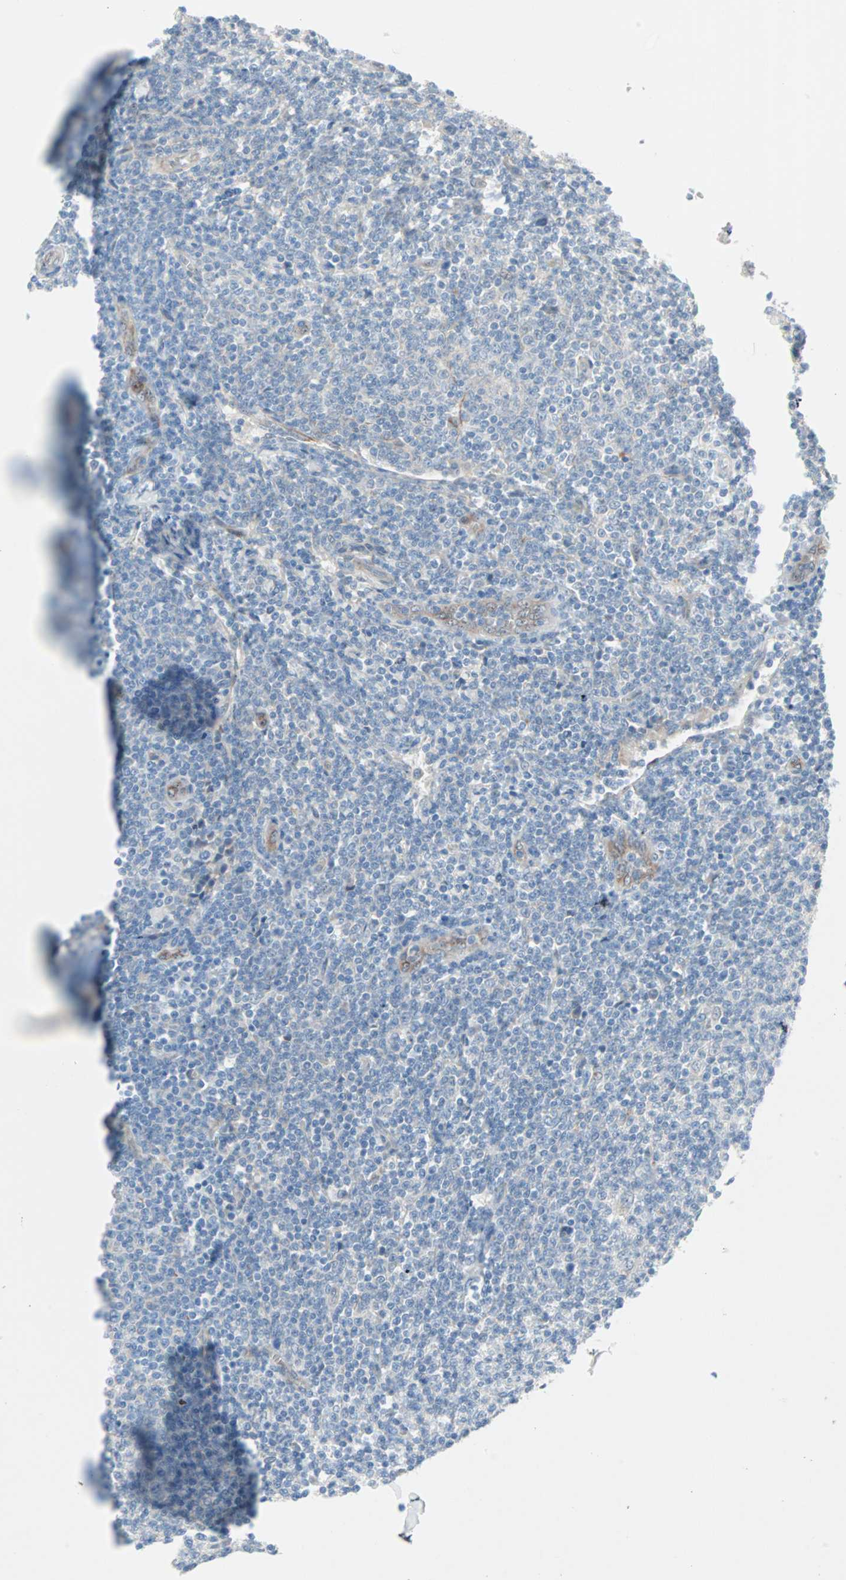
{"staining": {"intensity": "negative", "quantity": "none", "location": "none"}, "tissue": "lymphoma", "cell_type": "Tumor cells", "image_type": "cancer", "snomed": [{"axis": "morphology", "description": "Malignant lymphoma, non-Hodgkin's type, Low grade"}, {"axis": "topography", "description": "Lymph node"}], "caption": "IHC of malignant lymphoma, non-Hodgkin's type (low-grade) shows no staining in tumor cells.", "gene": "CAND2", "patient": {"sex": "male", "age": 66}}